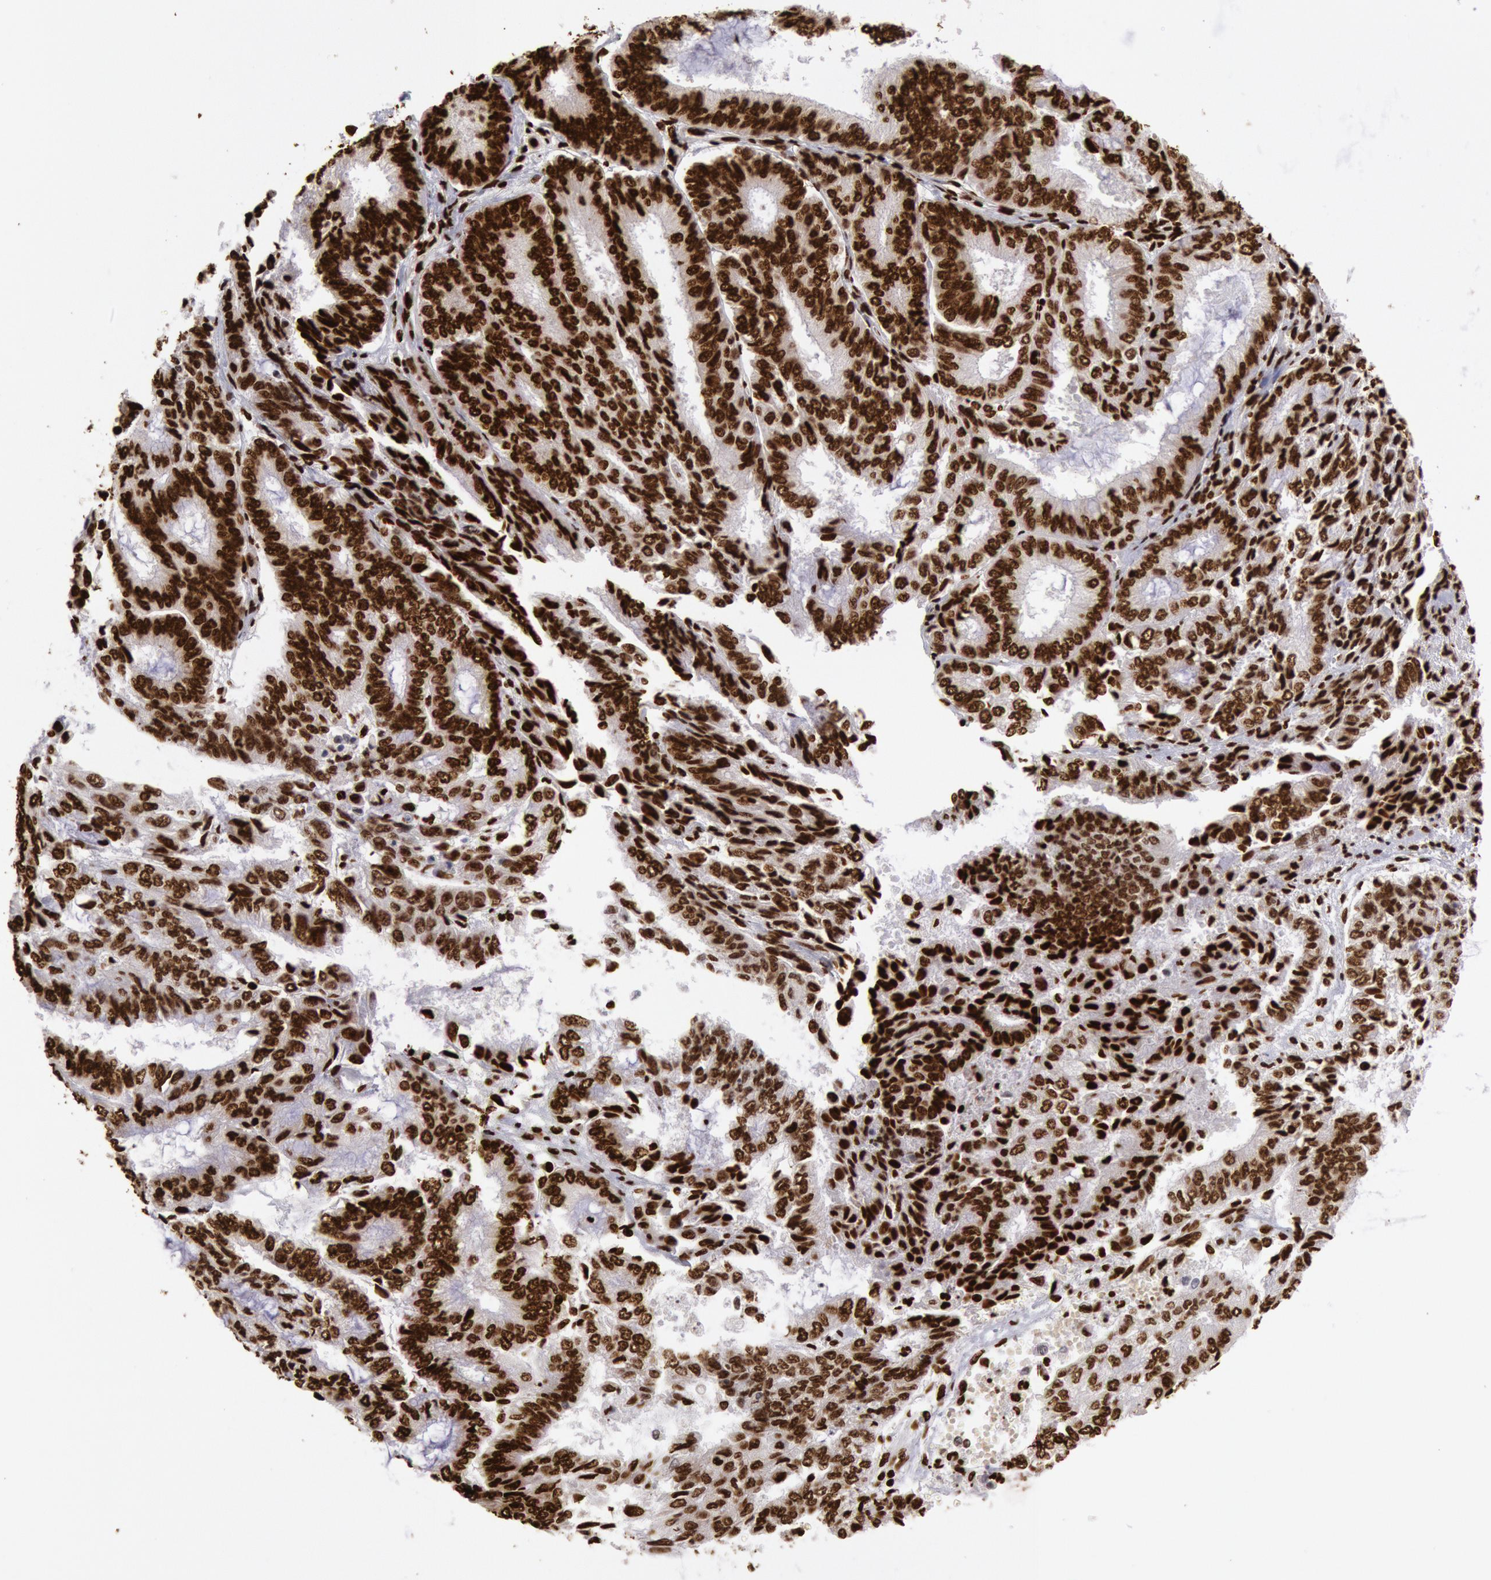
{"staining": {"intensity": "strong", "quantity": ">75%", "location": "nuclear"}, "tissue": "endometrial cancer", "cell_type": "Tumor cells", "image_type": "cancer", "snomed": [{"axis": "morphology", "description": "Adenocarcinoma, NOS"}, {"axis": "topography", "description": "Endometrium"}], "caption": "Endometrial cancer tissue reveals strong nuclear staining in approximately >75% of tumor cells, visualized by immunohistochemistry.", "gene": "H3-4", "patient": {"sex": "female", "age": 59}}